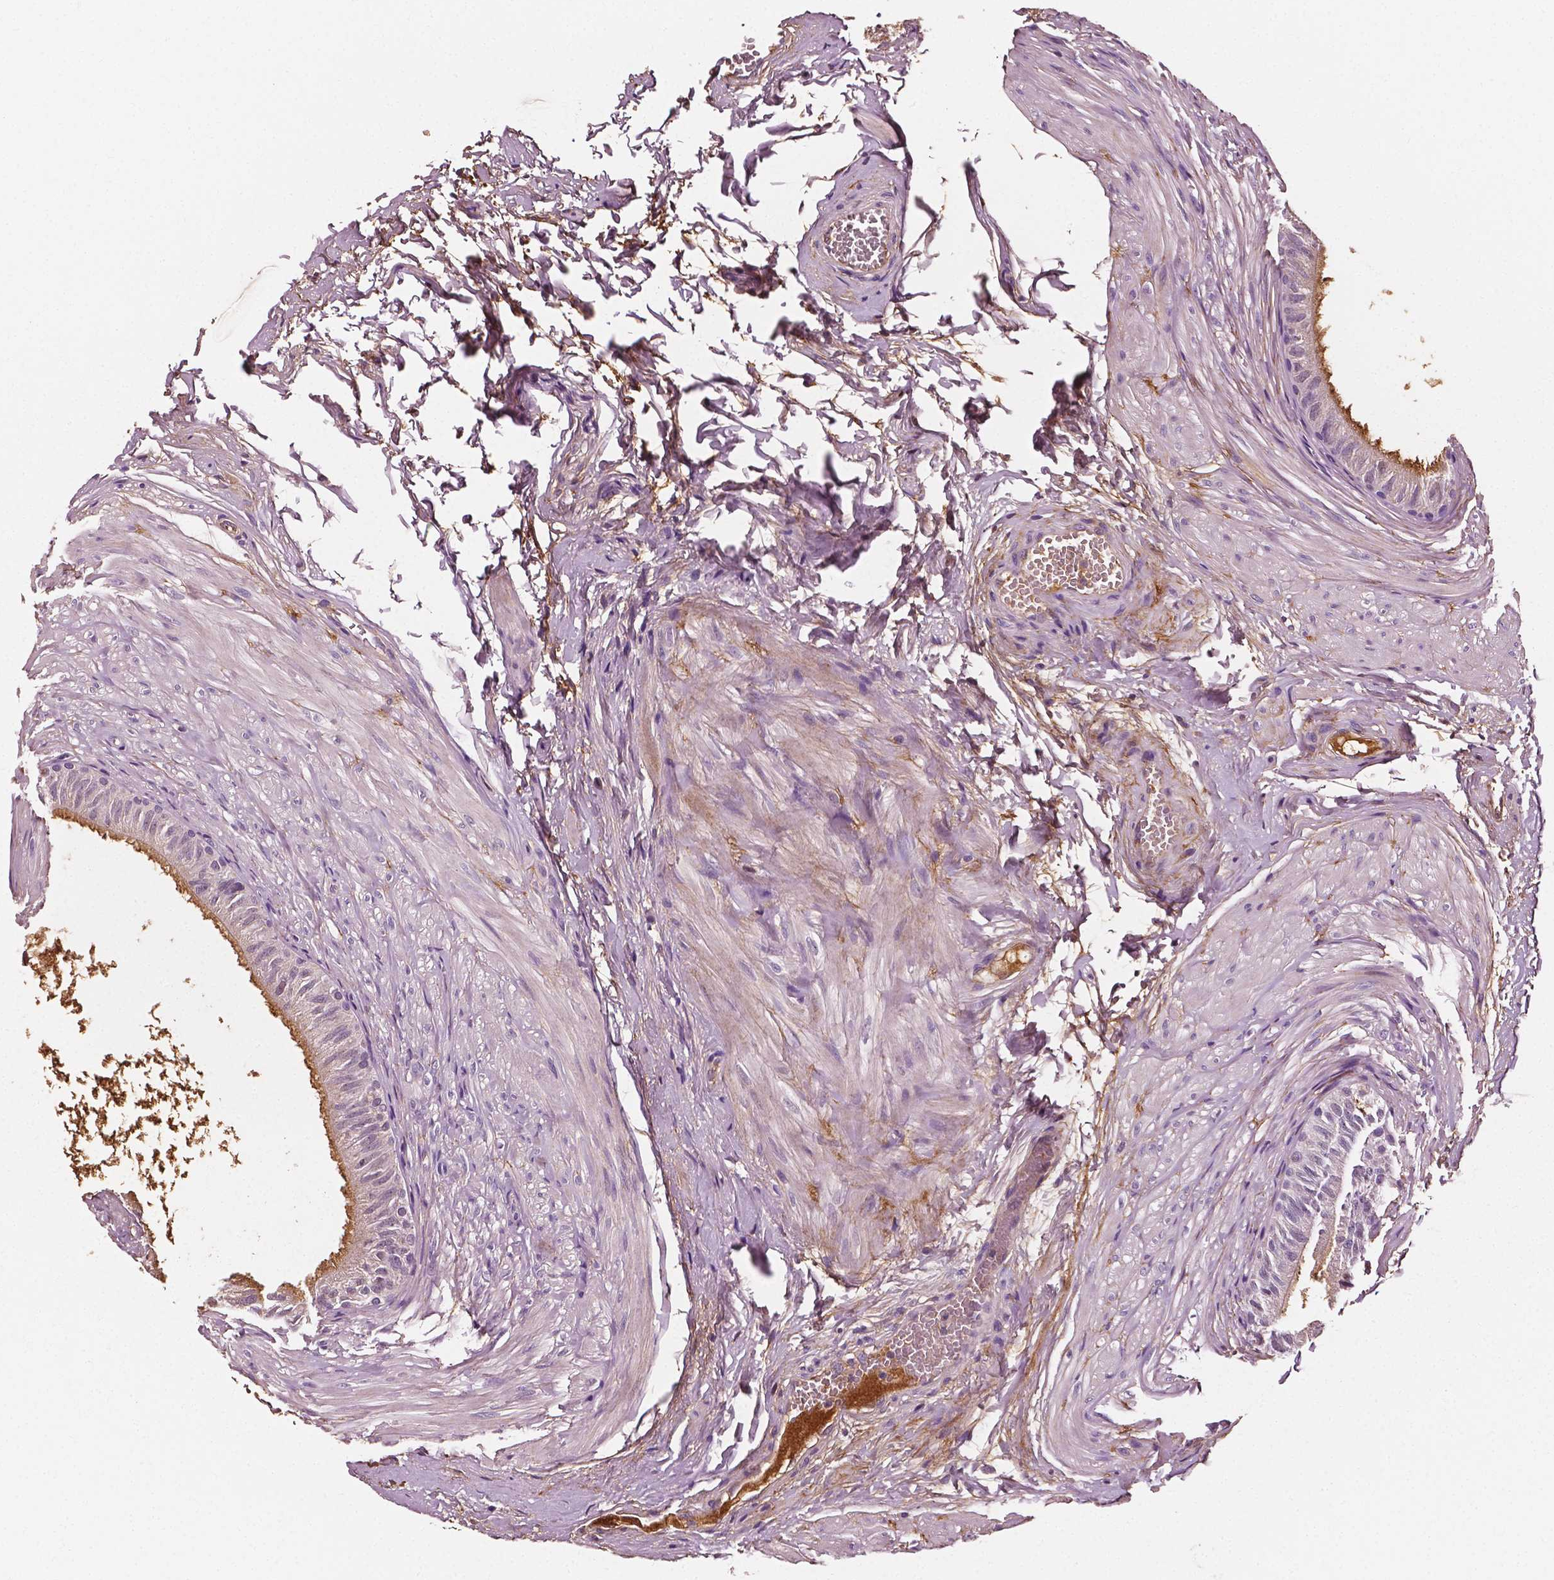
{"staining": {"intensity": "moderate", "quantity": "<25%", "location": "cytoplasmic/membranous"}, "tissue": "epididymis", "cell_type": "Glandular cells", "image_type": "normal", "snomed": [{"axis": "morphology", "description": "Normal tissue, NOS"}, {"axis": "topography", "description": "Epididymis, spermatic cord, NOS"}, {"axis": "topography", "description": "Epididymis"}, {"axis": "topography", "description": "Peripheral nerve tissue"}], "caption": "Immunohistochemical staining of normal human epididymis reveals low levels of moderate cytoplasmic/membranous expression in about <25% of glandular cells. The staining is performed using DAB brown chromogen to label protein expression. The nuclei are counter-stained blue using hematoxylin.", "gene": "FBLN1", "patient": {"sex": "male", "age": 29}}